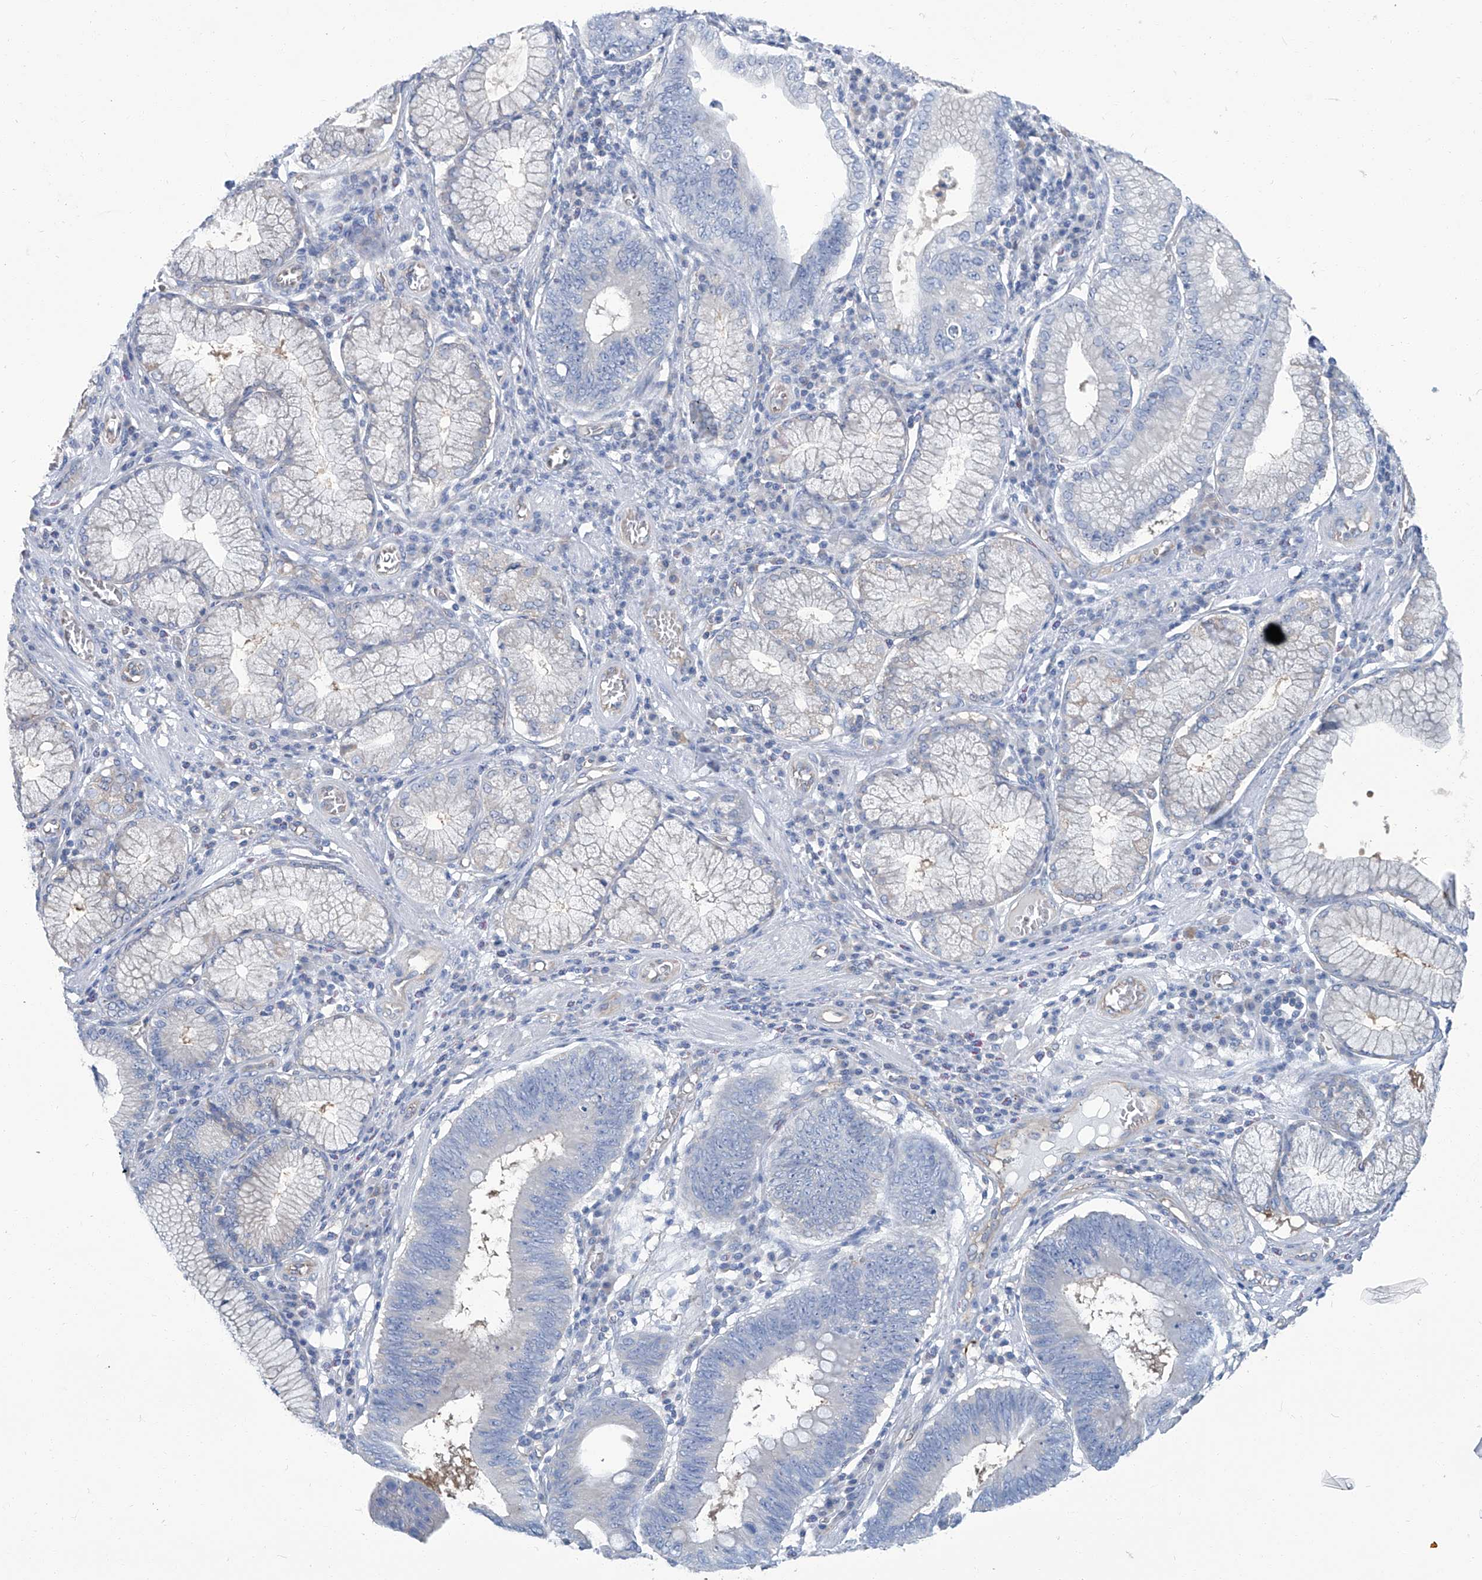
{"staining": {"intensity": "moderate", "quantity": "<25%", "location": "cytoplasmic/membranous"}, "tissue": "stomach cancer", "cell_type": "Tumor cells", "image_type": "cancer", "snomed": [{"axis": "morphology", "description": "Adenocarcinoma, NOS"}, {"axis": "topography", "description": "Stomach"}], "caption": "Immunohistochemistry (DAB) staining of human adenocarcinoma (stomach) reveals moderate cytoplasmic/membranous protein staining in approximately <25% of tumor cells.", "gene": "PFKL", "patient": {"sex": "male", "age": 59}}